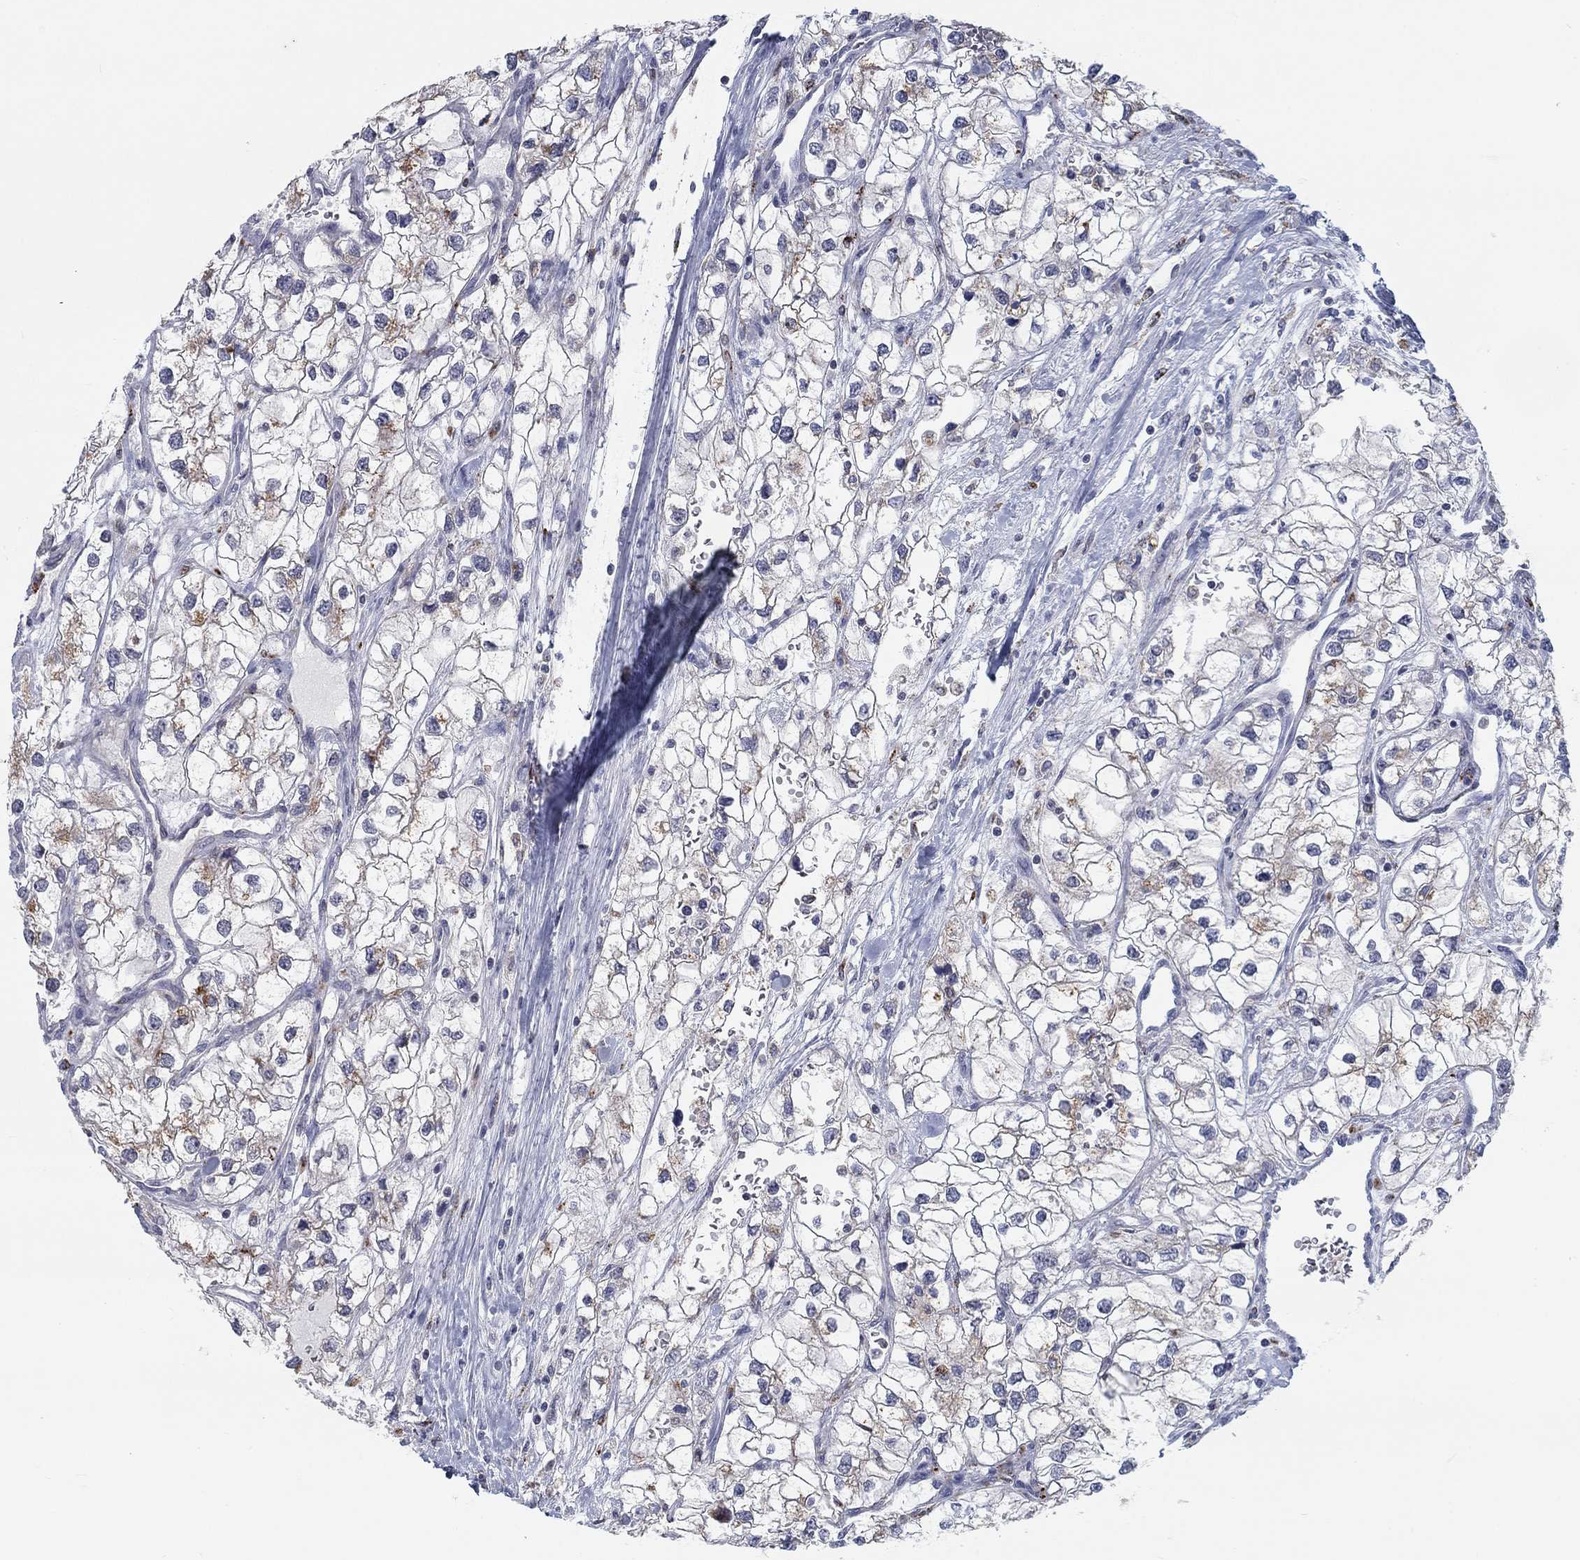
{"staining": {"intensity": "moderate", "quantity": "<25%", "location": "cytoplasmic/membranous"}, "tissue": "renal cancer", "cell_type": "Tumor cells", "image_type": "cancer", "snomed": [{"axis": "morphology", "description": "Adenocarcinoma, NOS"}, {"axis": "topography", "description": "Kidney"}], "caption": "Protein expression analysis of human adenocarcinoma (renal) reveals moderate cytoplasmic/membranous positivity in approximately <25% of tumor cells.", "gene": "MTSS2", "patient": {"sex": "male", "age": 59}}